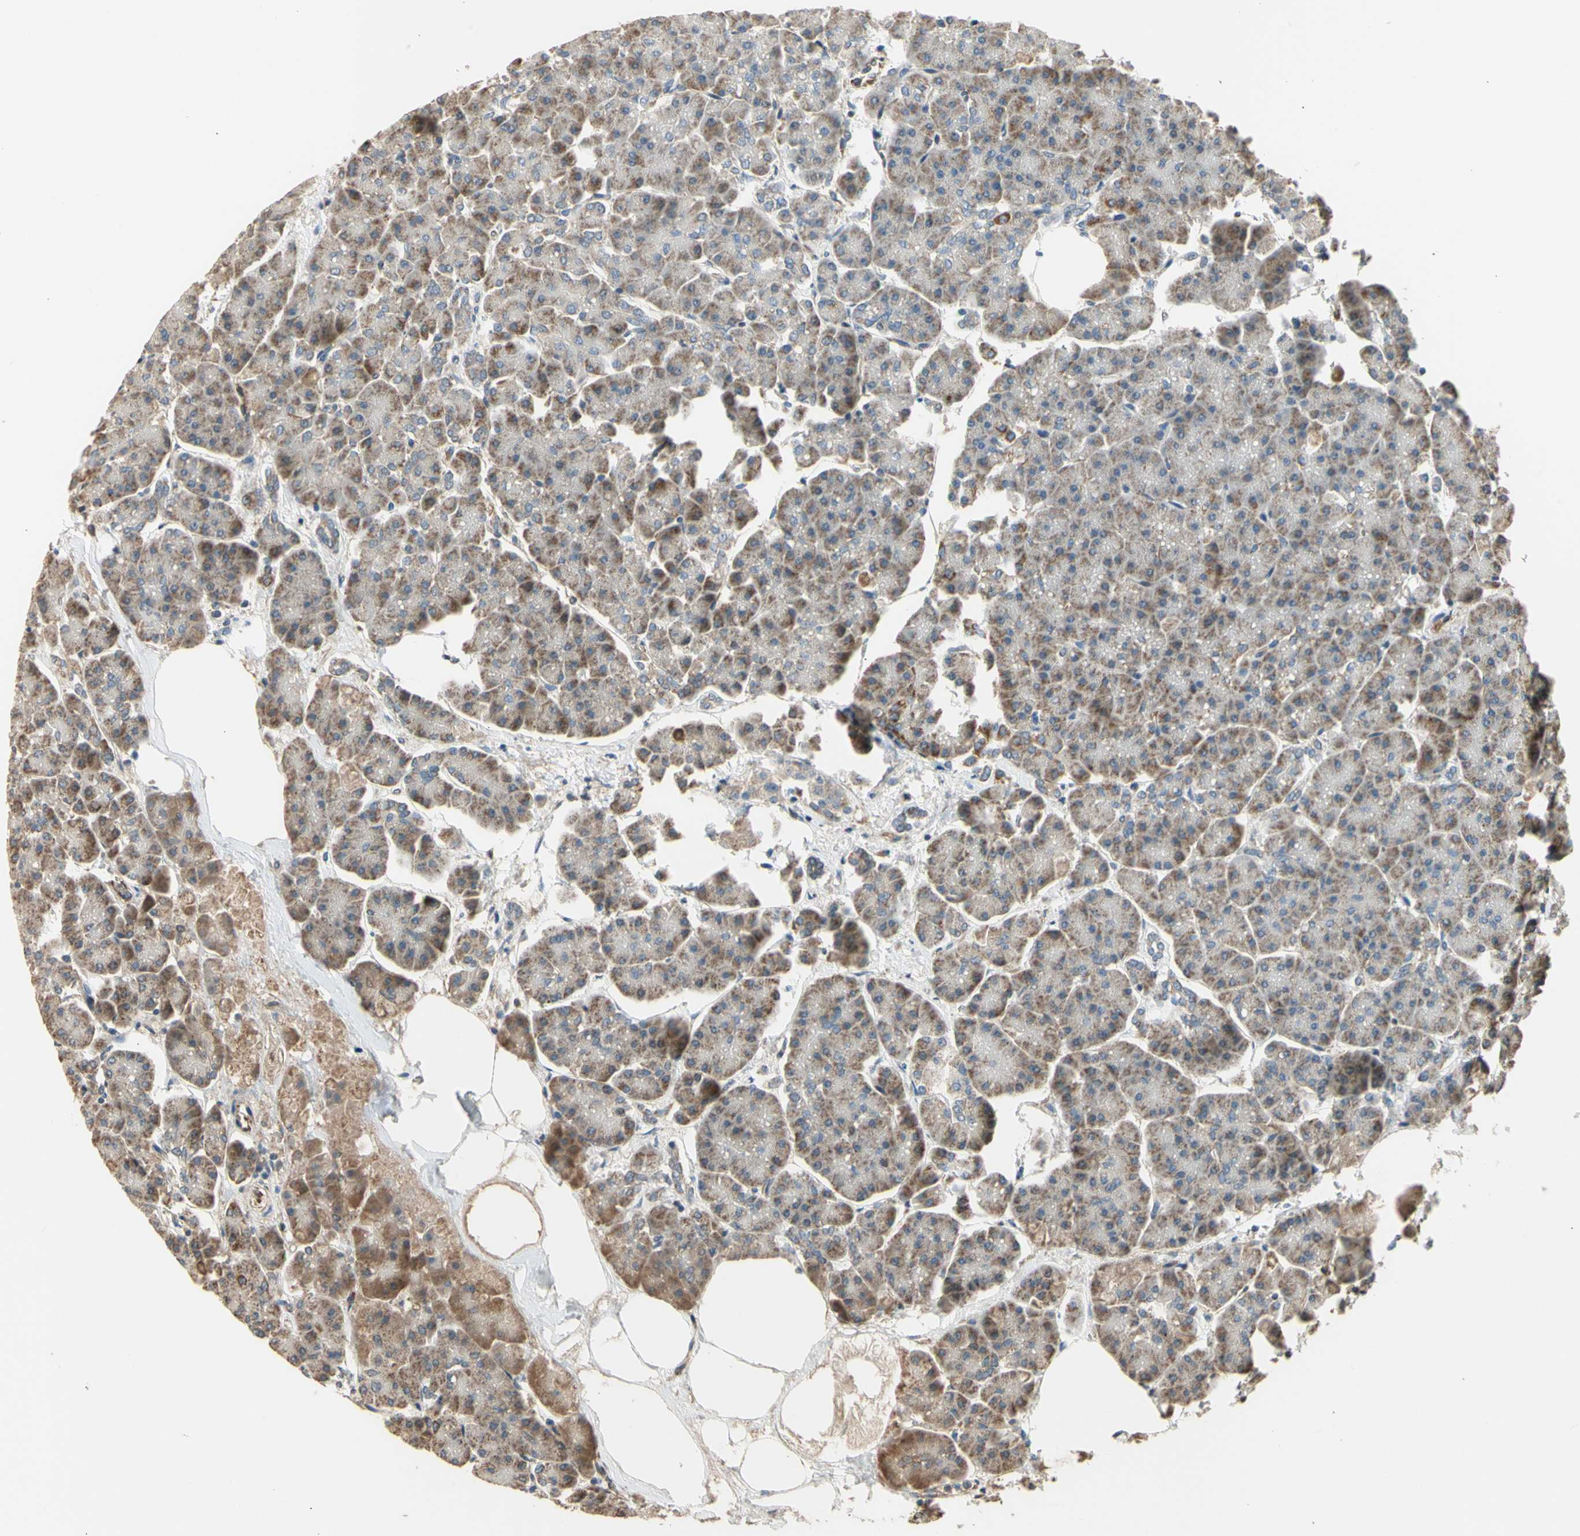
{"staining": {"intensity": "weak", "quantity": "25%-75%", "location": "cytoplasmic/membranous"}, "tissue": "pancreas", "cell_type": "Exocrine glandular cells", "image_type": "normal", "snomed": [{"axis": "morphology", "description": "Normal tissue, NOS"}, {"axis": "topography", "description": "Pancreas"}], "caption": "Pancreas stained with DAB (3,3'-diaminobenzidine) IHC shows low levels of weak cytoplasmic/membranous staining in approximately 25%-75% of exocrine glandular cells.", "gene": "EFNB2", "patient": {"sex": "female", "age": 70}}